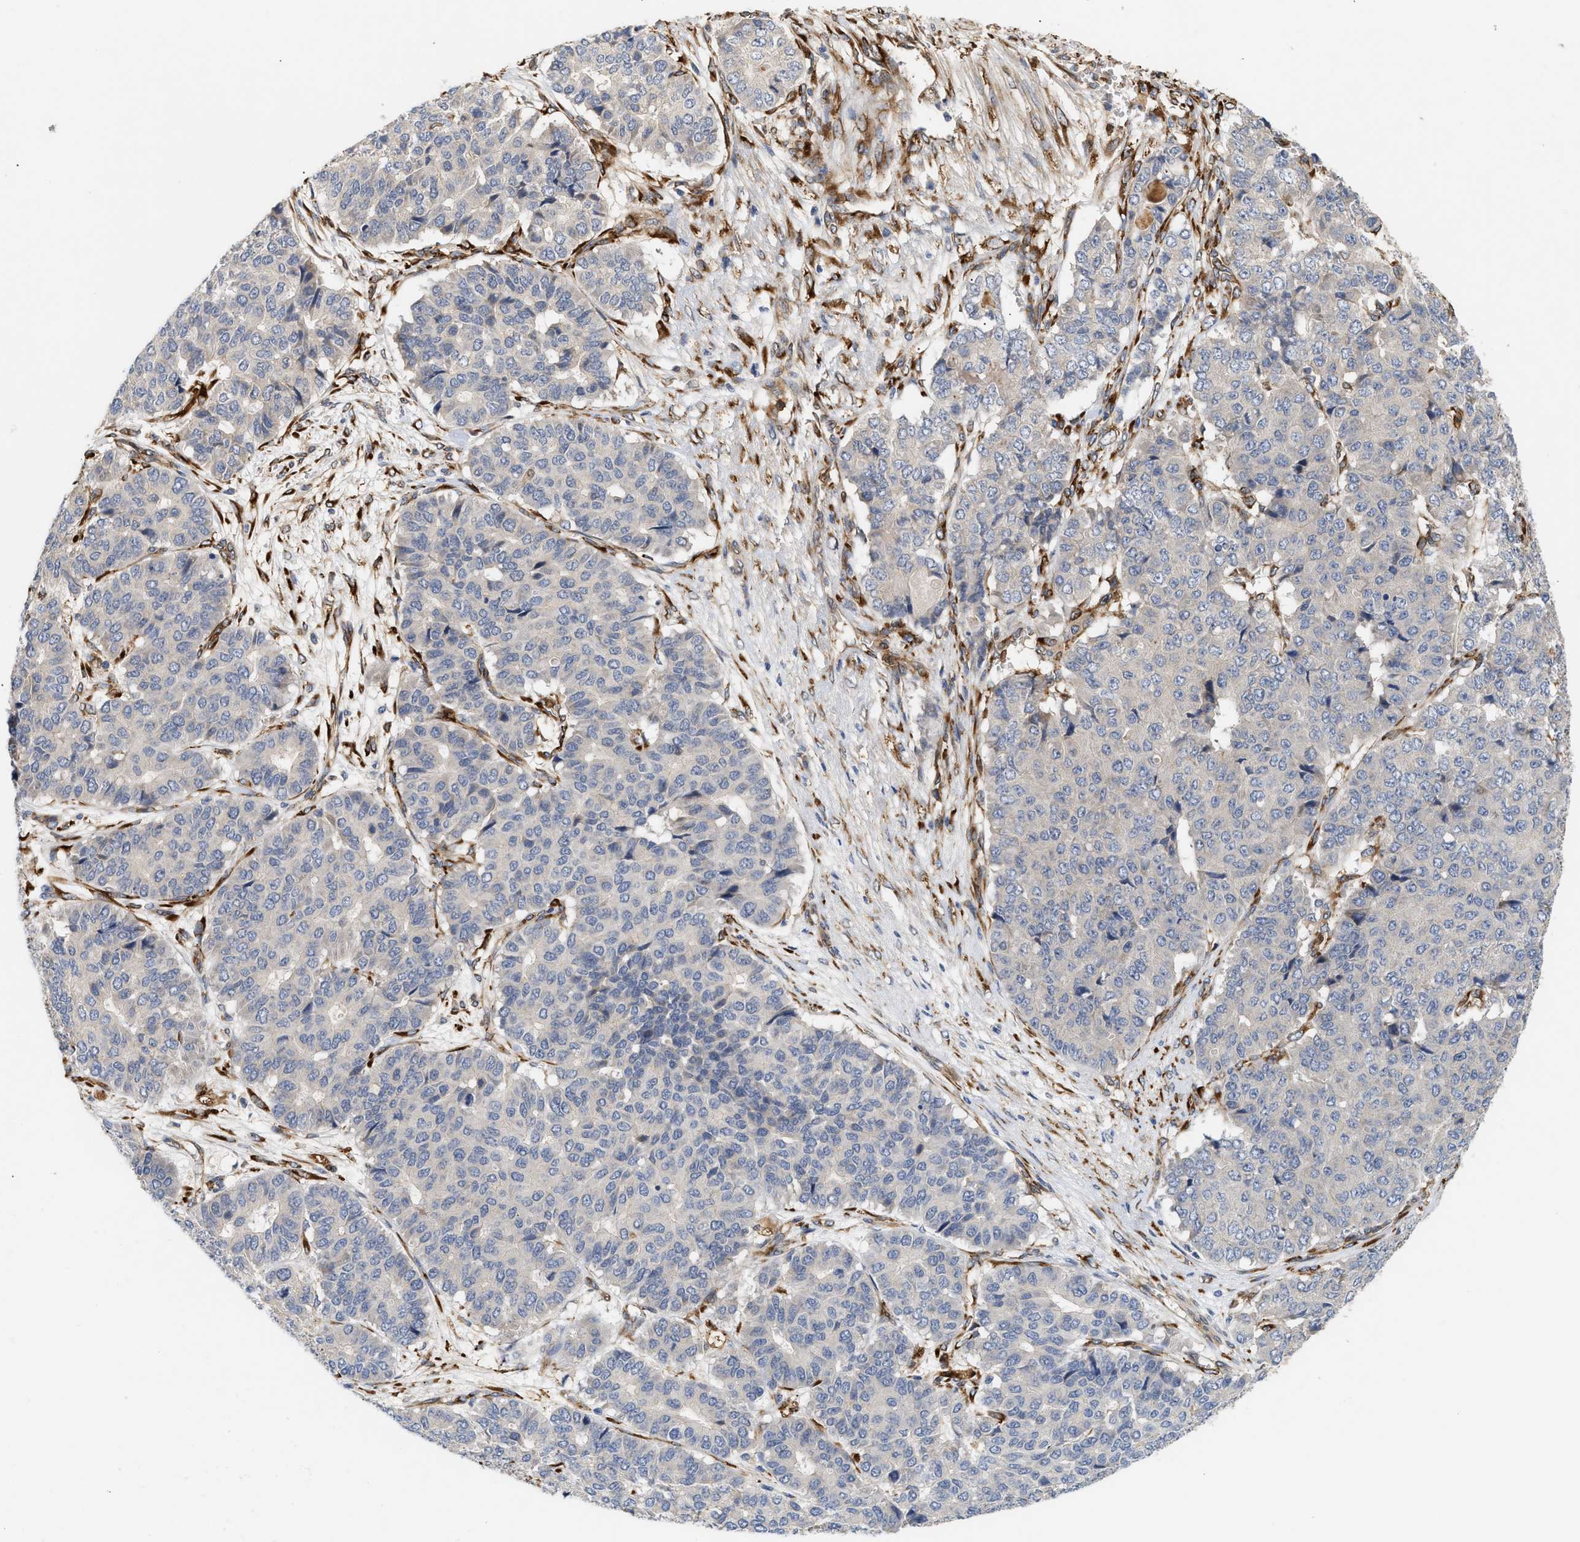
{"staining": {"intensity": "negative", "quantity": "none", "location": "none"}, "tissue": "pancreatic cancer", "cell_type": "Tumor cells", "image_type": "cancer", "snomed": [{"axis": "morphology", "description": "Adenocarcinoma, NOS"}, {"axis": "topography", "description": "Pancreas"}], "caption": "Protein analysis of pancreatic cancer displays no significant expression in tumor cells.", "gene": "PLCD1", "patient": {"sex": "male", "age": 50}}